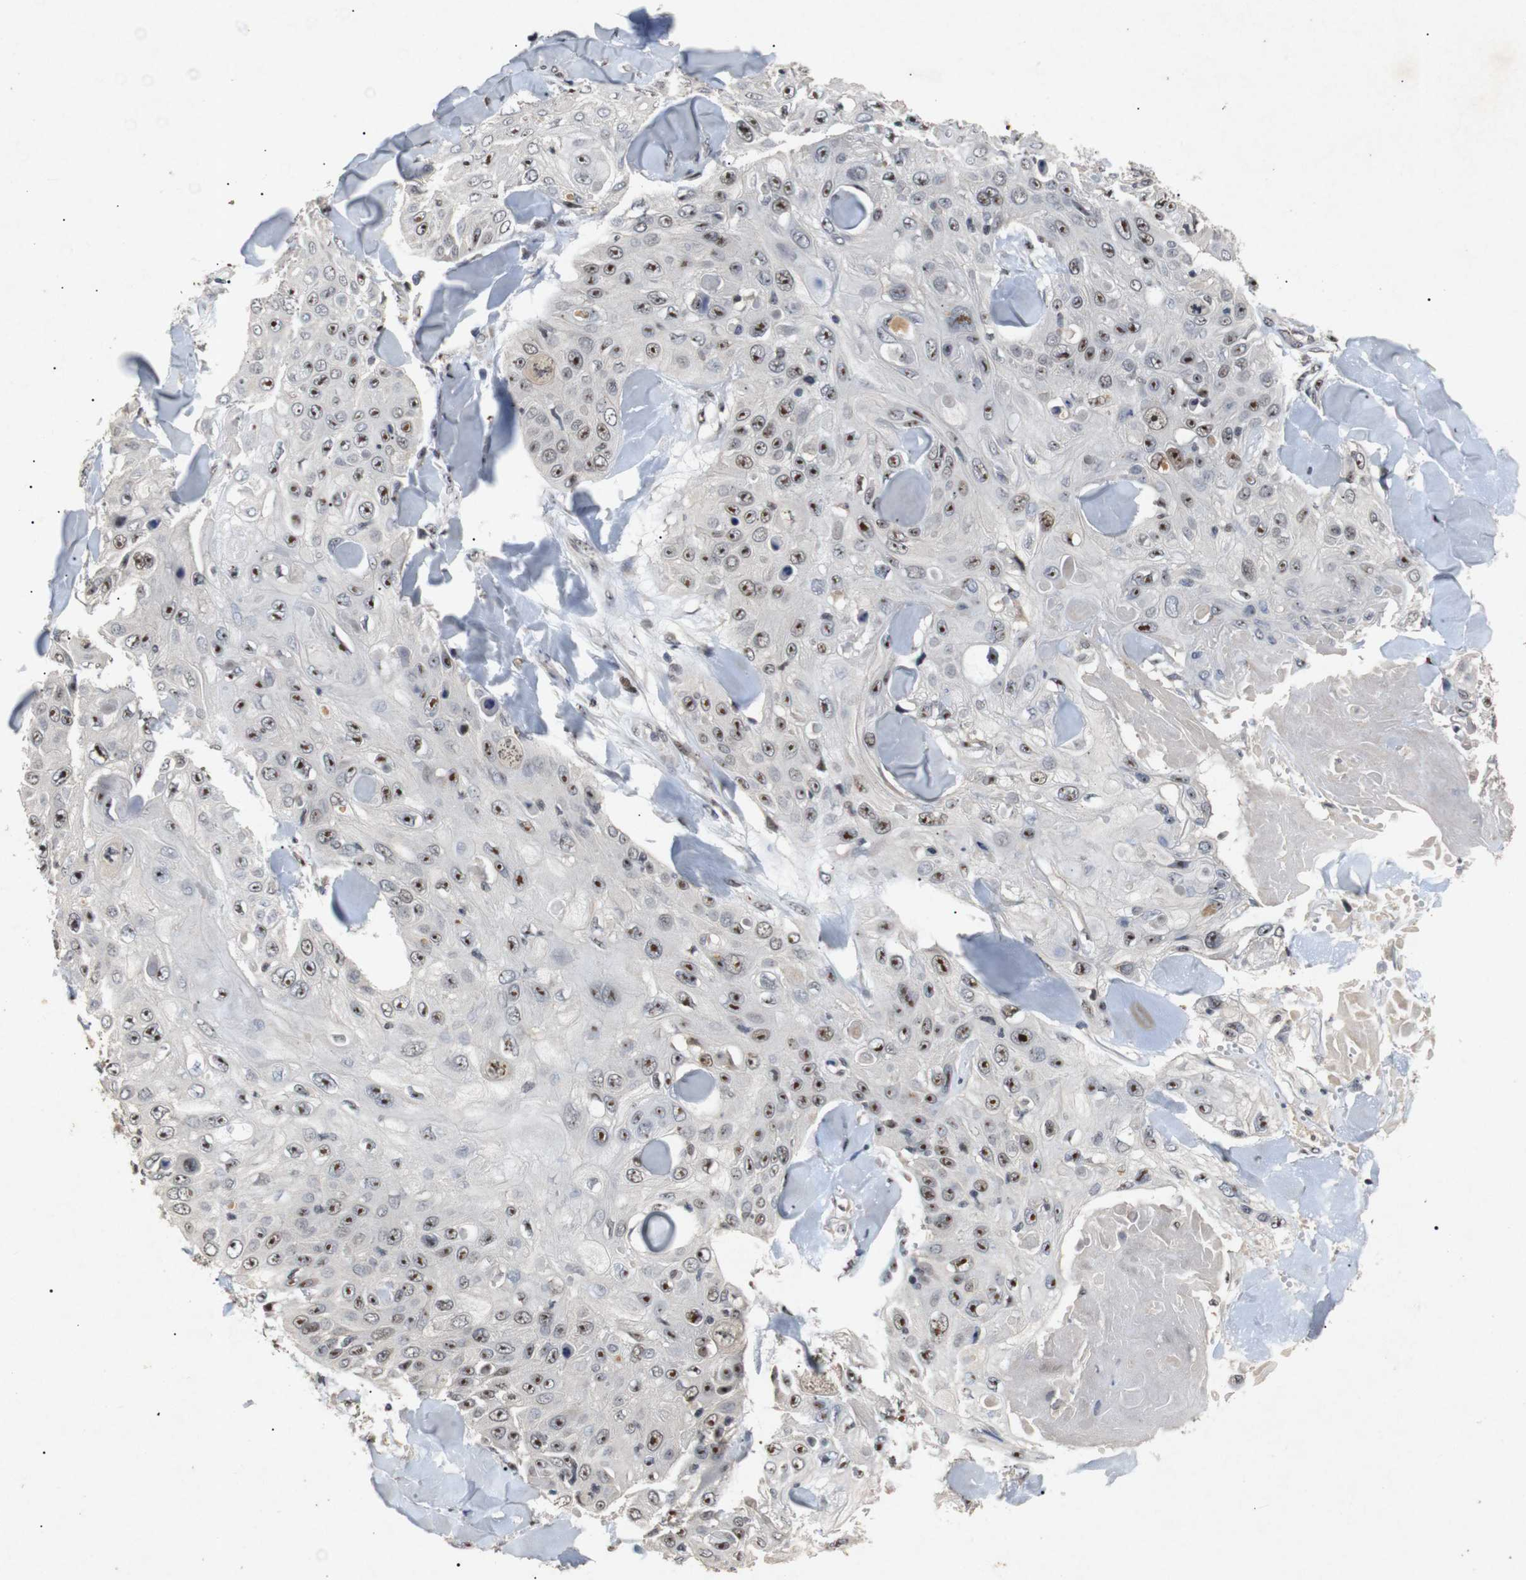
{"staining": {"intensity": "strong", "quantity": ">75%", "location": "nuclear"}, "tissue": "skin cancer", "cell_type": "Tumor cells", "image_type": "cancer", "snomed": [{"axis": "morphology", "description": "Squamous cell carcinoma, NOS"}, {"axis": "topography", "description": "Skin"}], "caption": "Immunohistochemical staining of skin cancer demonstrates strong nuclear protein positivity in about >75% of tumor cells.", "gene": "PARN", "patient": {"sex": "male", "age": 86}}